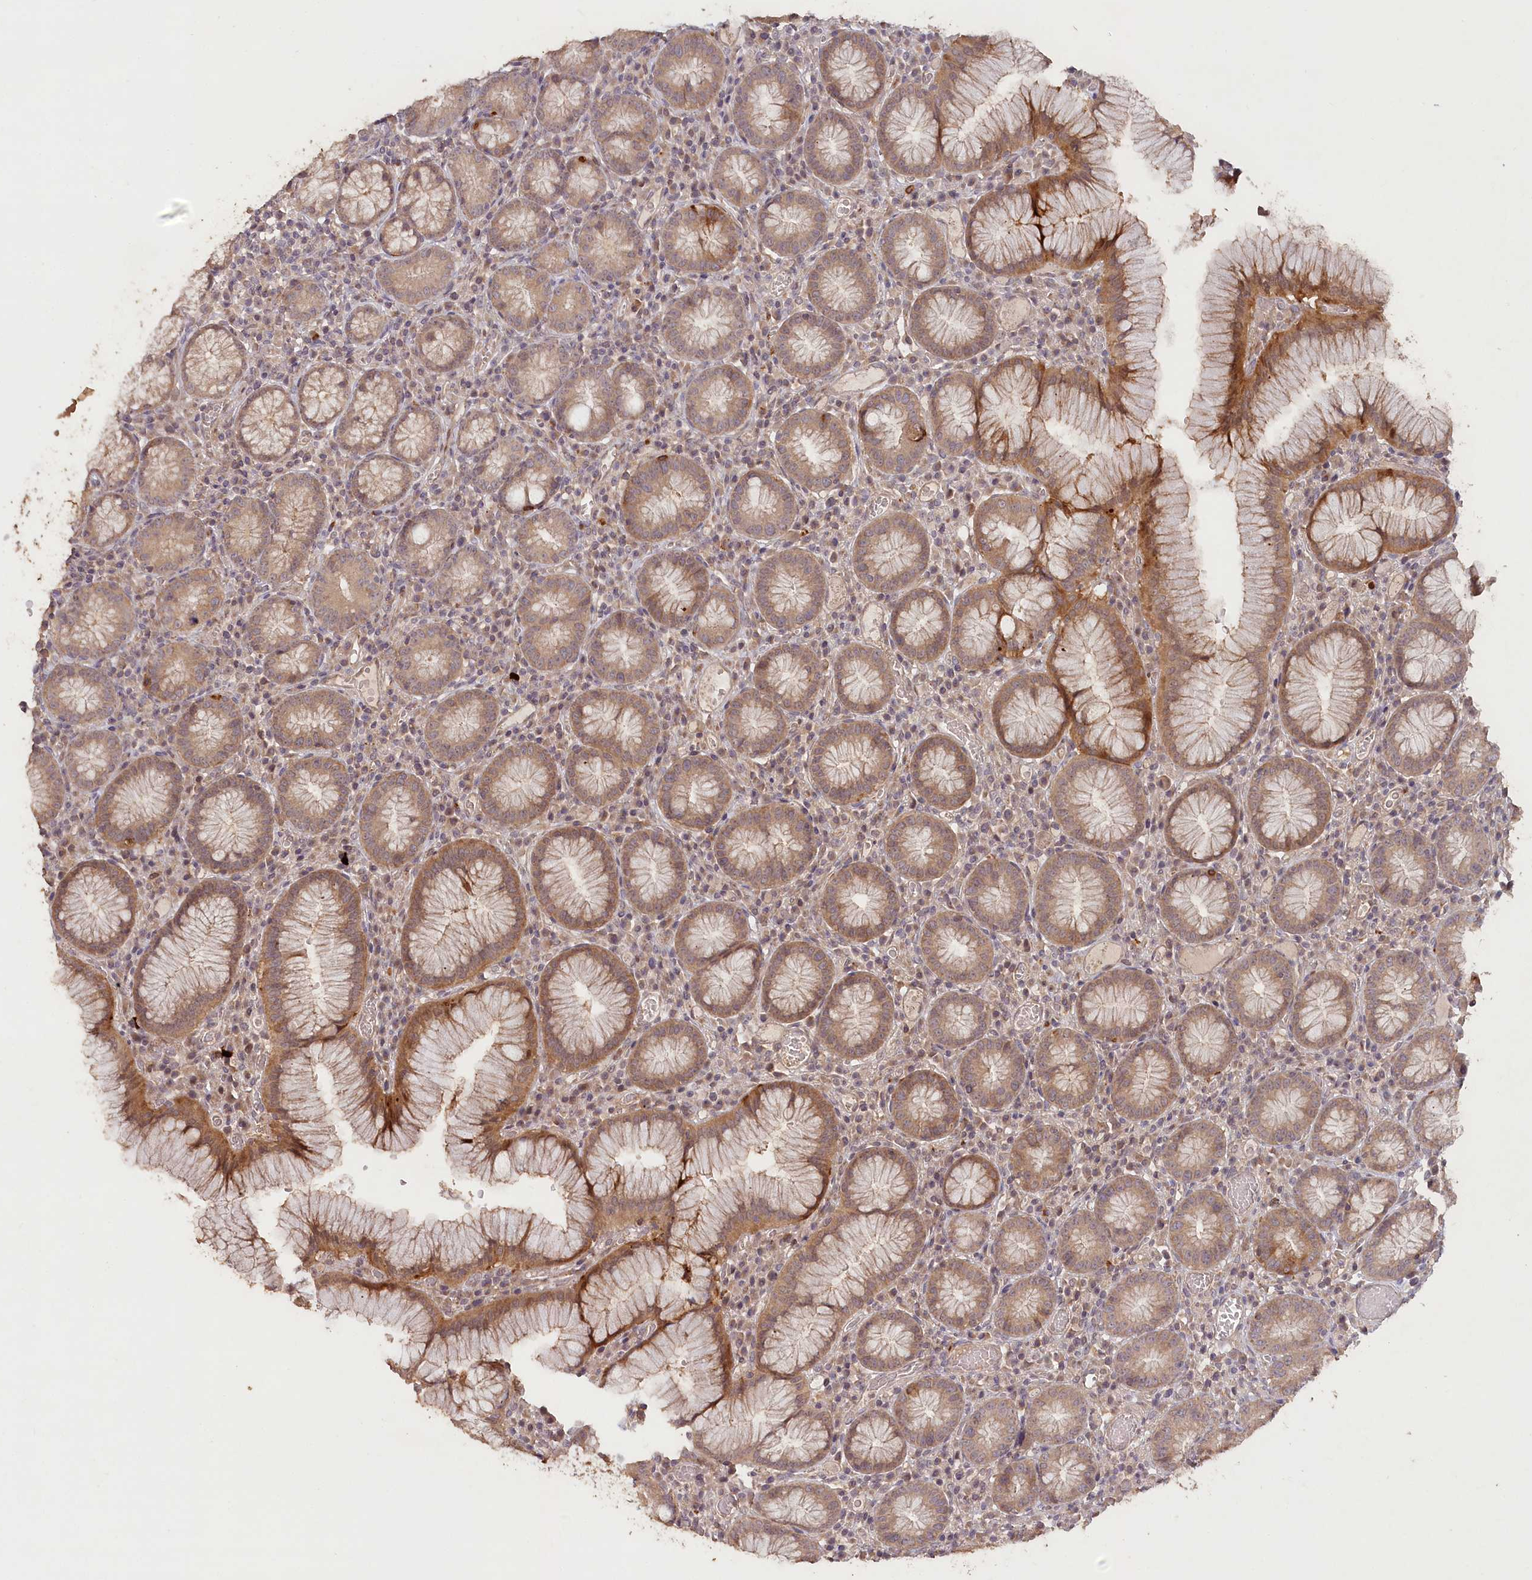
{"staining": {"intensity": "moderate", "quantity": ">75%", "location": "cytoplasmic/membranous"}, "tissue": "stomach", "cell_type": "Glandular cells", "image_type": "normal", "snomed": [{"axis": "morphology", "description": "Normal tissue, NOS"}, {"axis": "topography", "description": "Stomach"}], "caption": "Stomach stained with a brown dye reveals moderate cytoplasmic/membranous positive expression in about >75% of glandular cells.", "gene": "IRAK1BP1", "patient": {"sex": "male", "age": 55}}